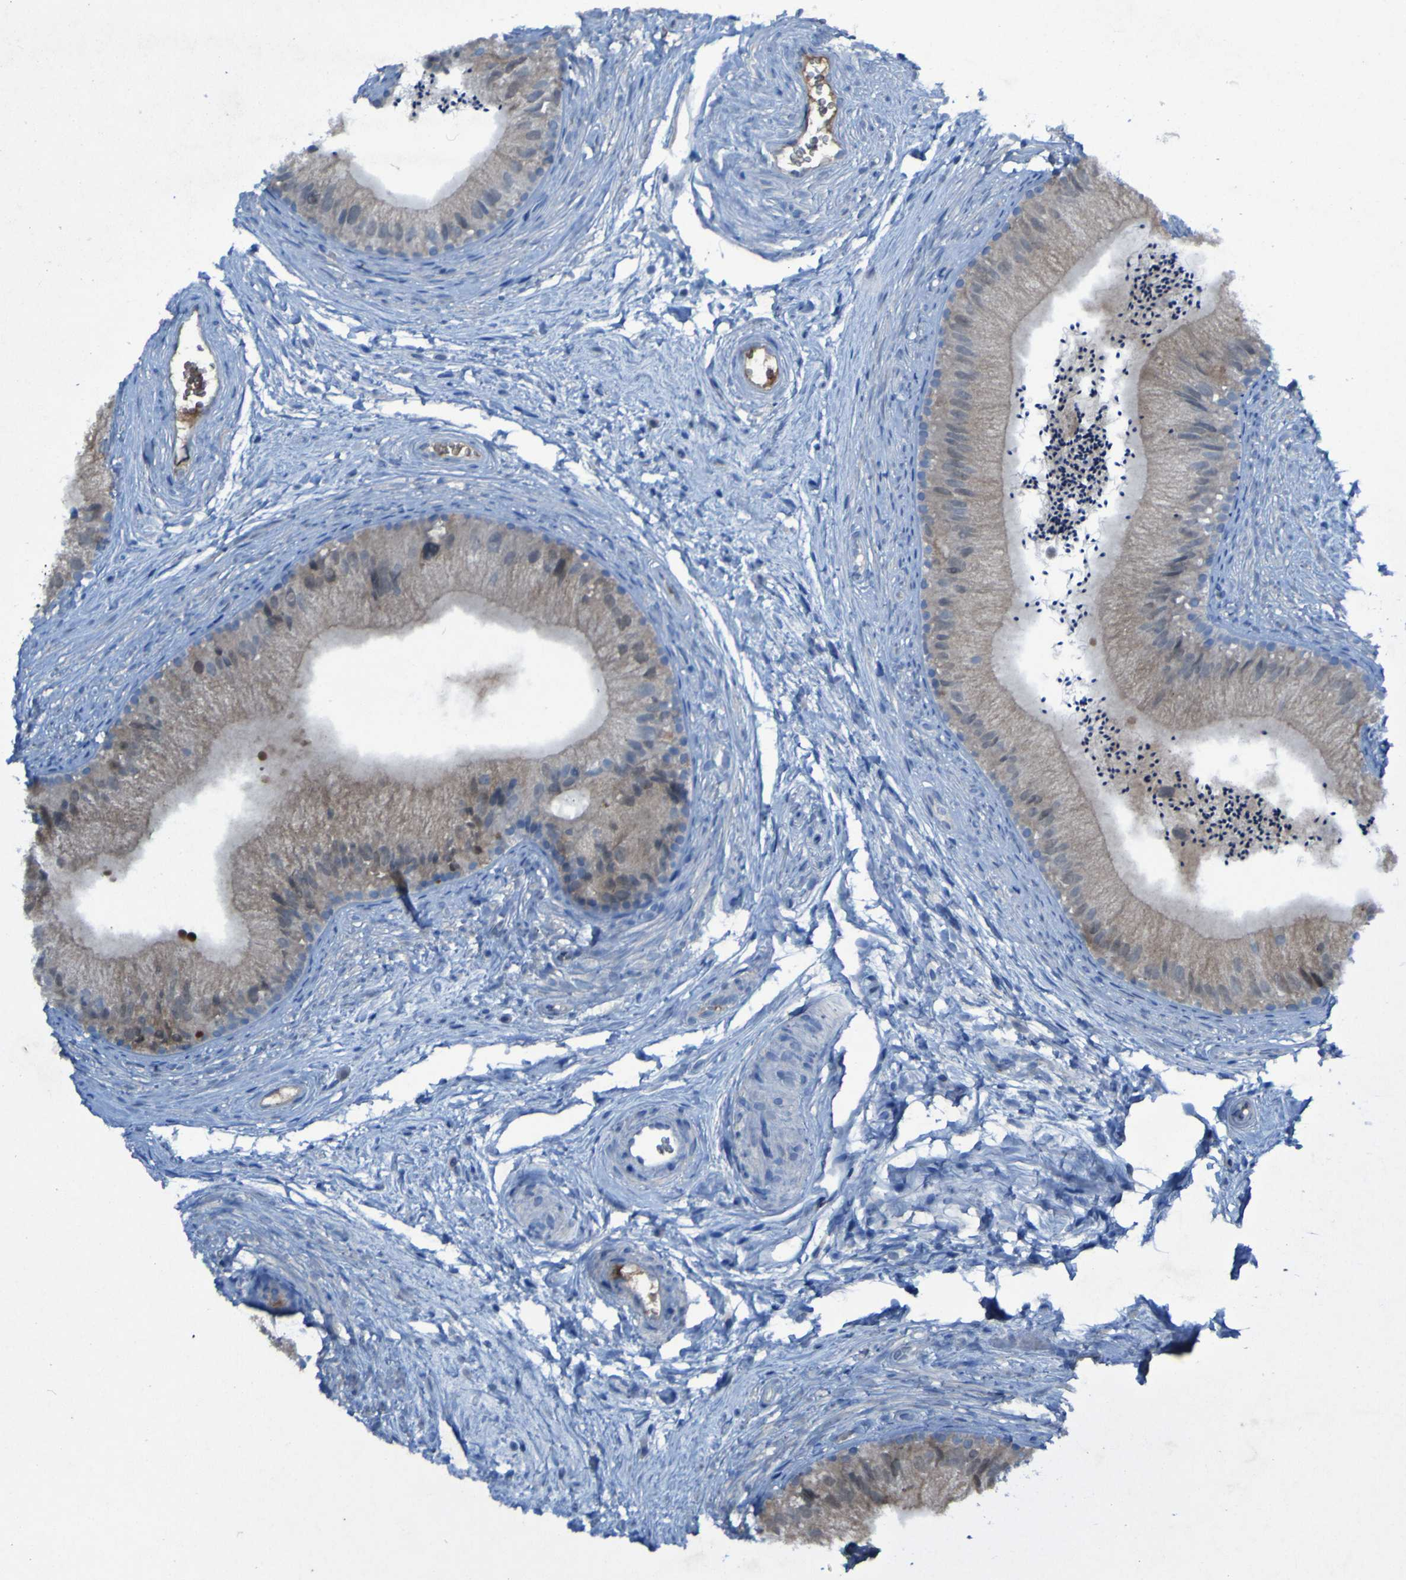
{"staining": {"intensity": "weak", "quantity": ">75%", "location": "cytoplasmic/membranous"}, "tissue": "epididymis", "cell_type": "Glandular cells", "image_type": "normal", "snomed": [{"axis": "morphology", "description": "Normal tissue, NOS"}, {"axis": "topography", "description": "Epididymis"}], "caption": "Human epididymis stained with a brown dye reveals weak cytoplasmic/membranous positive staining in approximately >75% of glandular cells.", "gene": "SGK2", "patient": {"sex": "male", "age": 56}}